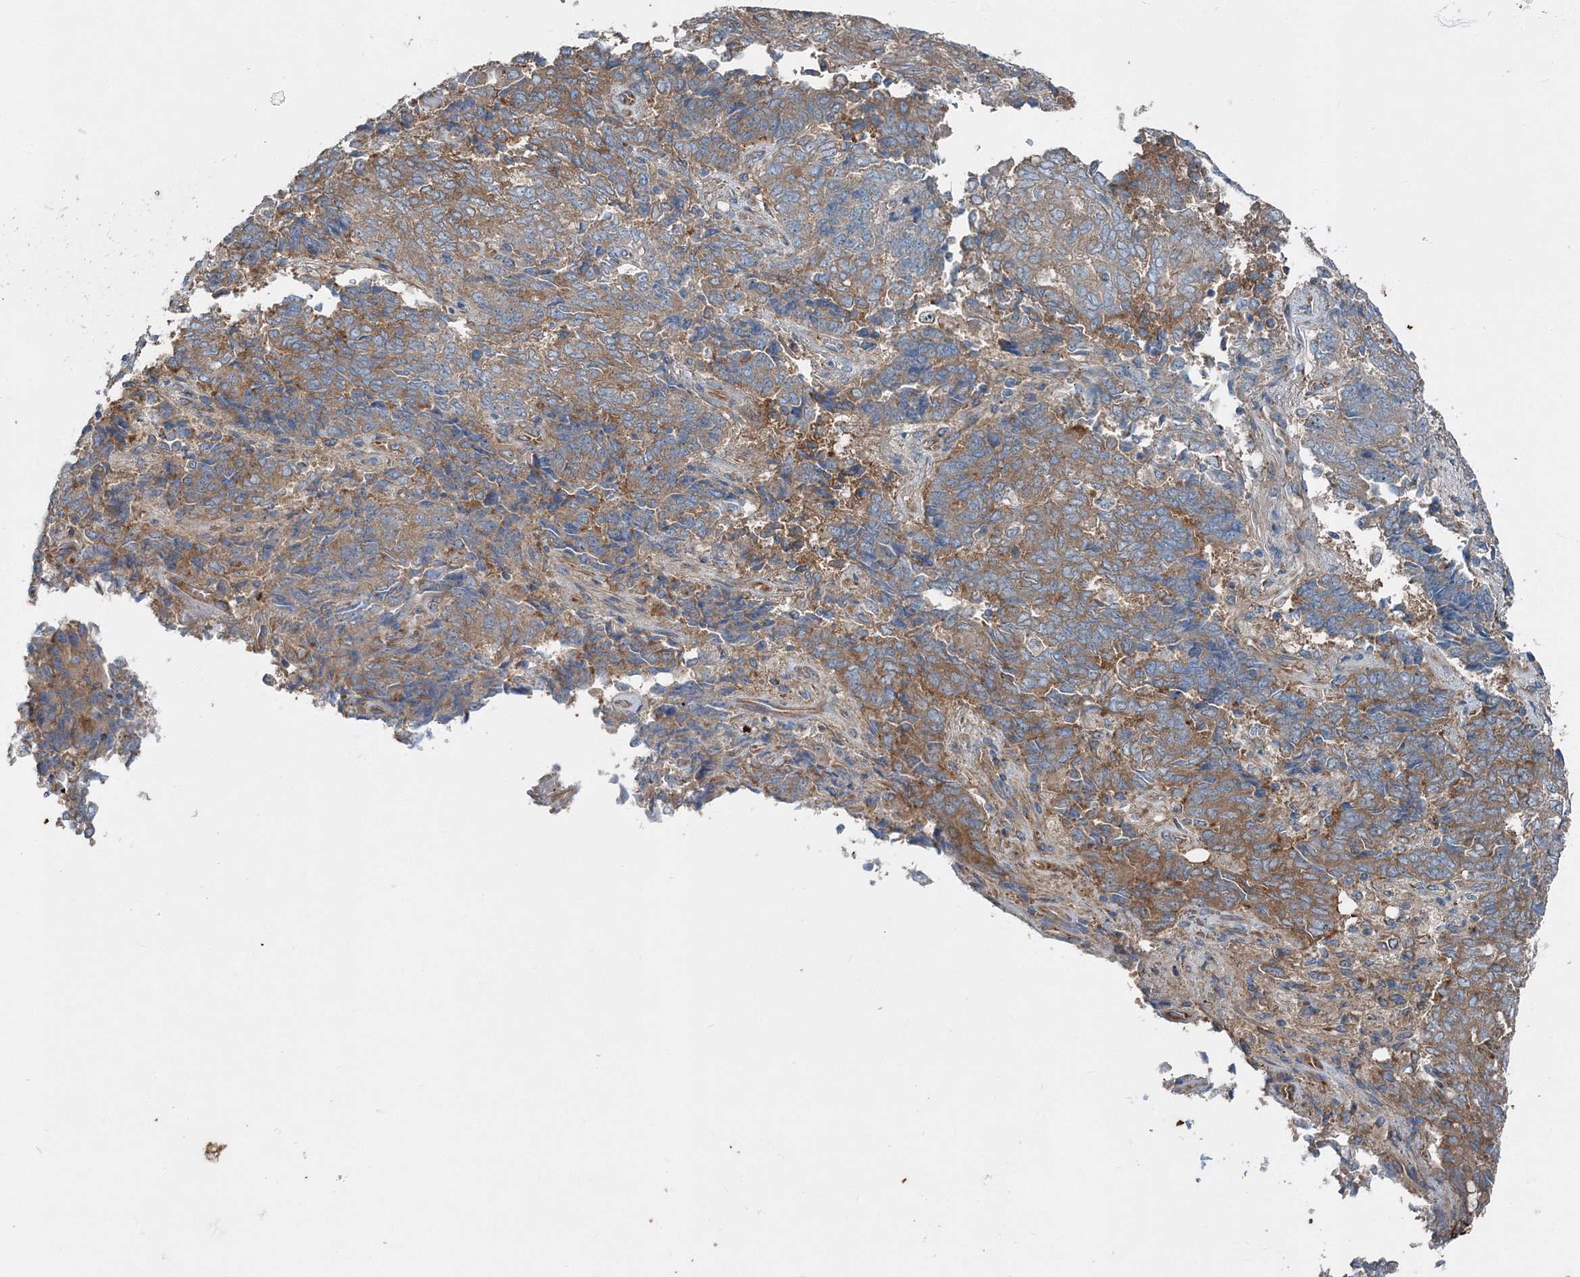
{"staining": {"intensity": "moderate", "quantity": ">75%", "location": "cytoplasmic/membranous"}, "tissue": "endometrial cancer", "cell_type": "Tumor cells", "image_type": "cancer", "snomed": [{"axis": "morphology", "description": "Adenocarcinoma, NOS"}, {"axis": "topography", "description": "Endometrium"}], "caption": "Moderate cytoplasmic/membranous staining for a protein is seen in about >75% of tumor cells of endometrial cancer (adenocarcinoma) using IHC.", "gene": "MPHOSPH9", "patient": {"sex": "female", "age": 80}}